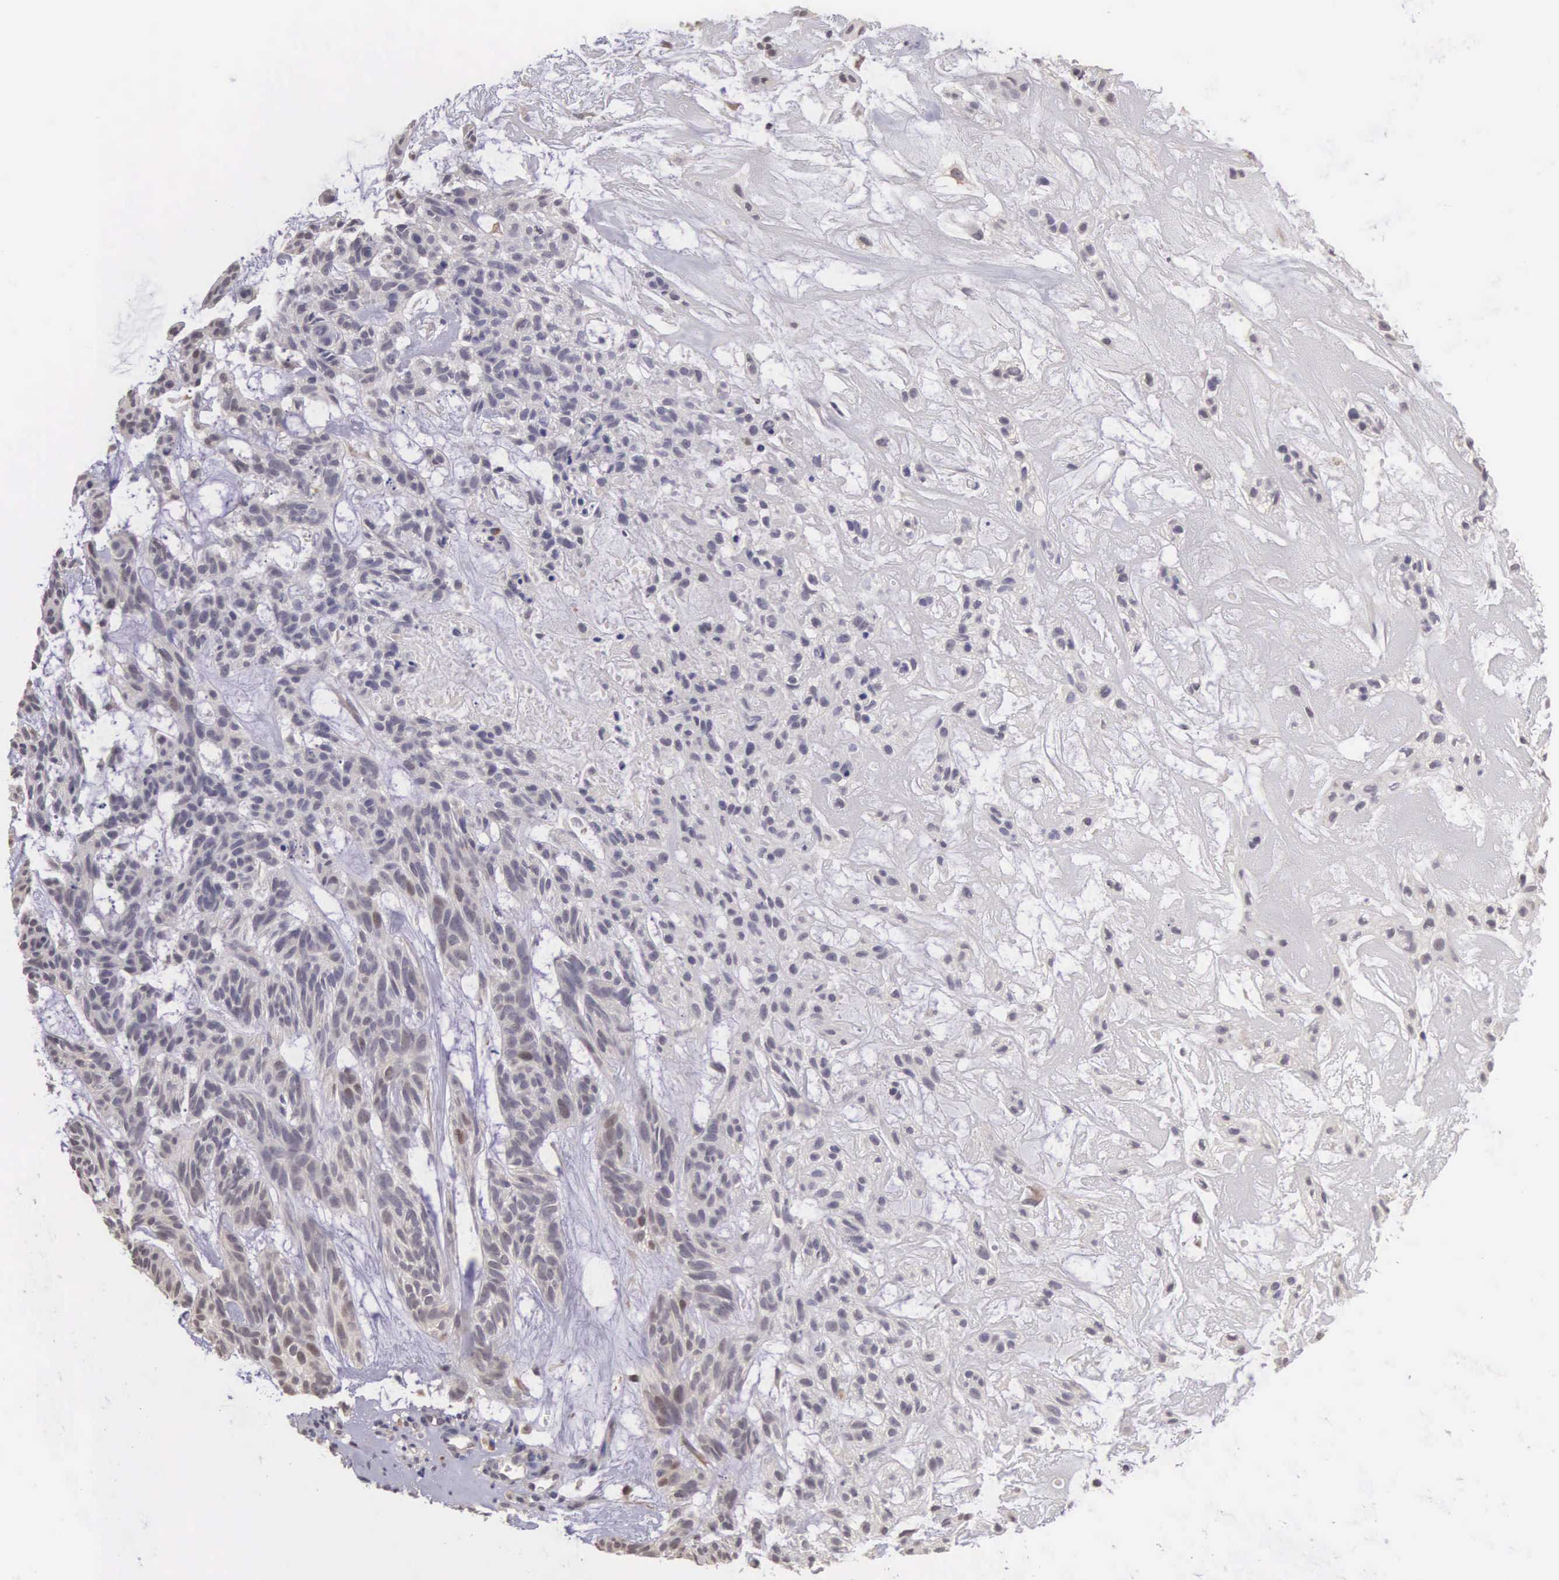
{"staining": {"intensity": "weak", "quantity": "25%-75%", "location": "cytoplasmic/membranous,nuclear"}, "tissue": "skin cancer", "cell_type": "Tumor cells", "image_type": "cancer", "snomed": [{"axis": "morphology", "description": "Basal cell carcinoma"}, {"axis": "topography", "description": "Skin"}], "caption": "A micrograph showing weak cytoplasmic/membranous and nuclear staining in about 25%-75% of tumor cells in skin basal cell carcinoma, as visualized by brown immunohistochemical staining.", "gene": "CDC45", "patient": {"sex": "male", "age": 75}}